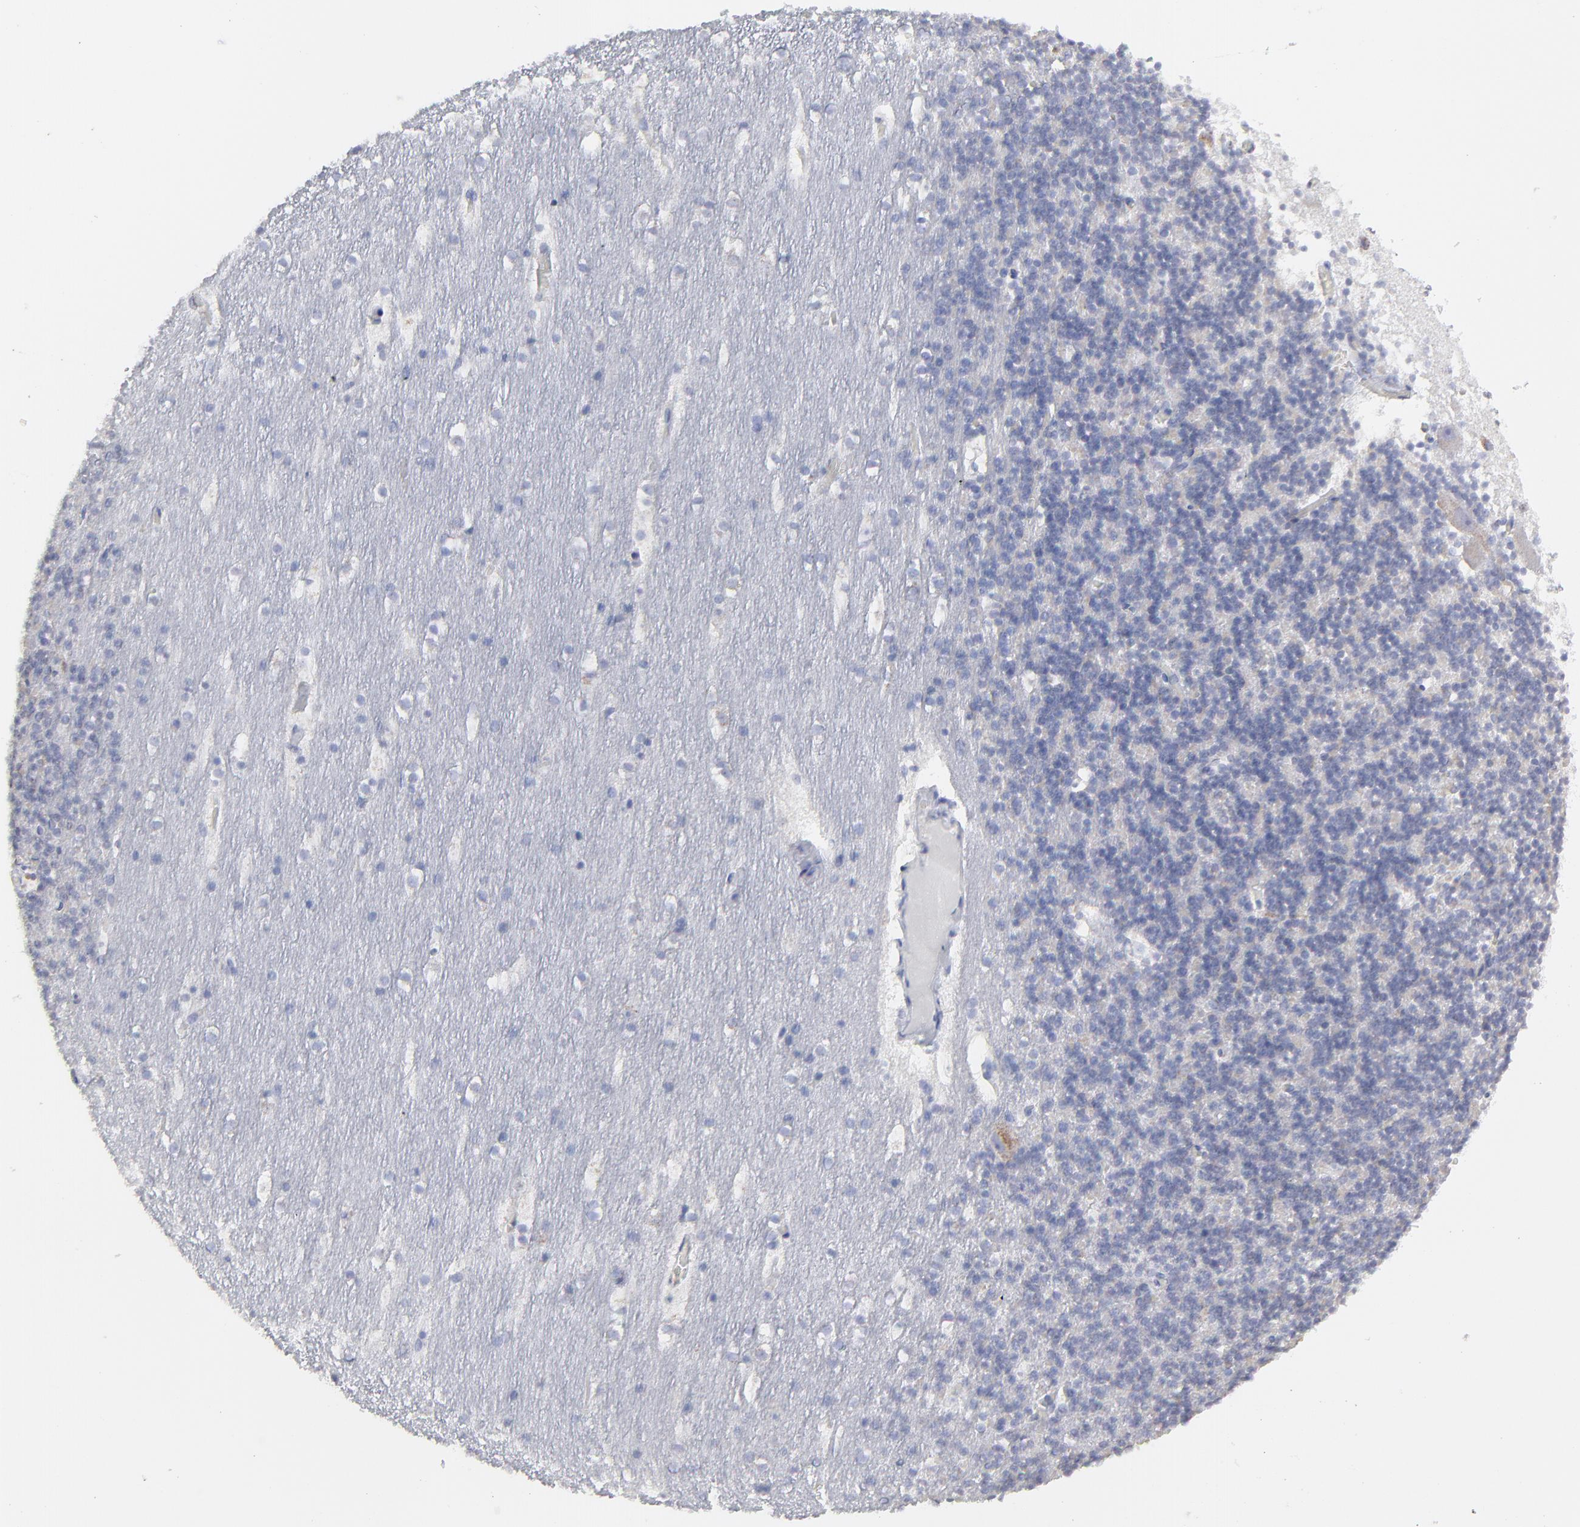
{"staining": {"intensity": "negative", "quantity": "none", "location": "none"}, "tissue": "cerebellum", "cell_type": "Cells in granular layer", "image_type": "normal", "snomed": [{"axis": "morphology", "description": "Normal tissue, NOS"}, {"axis": "topography", "description": "Cerebellum"}], "caption": "Immunohistochemistry histopathology image of normal human cerebellum stained for a protein (brown), which displays no staining in cells in granular layer. (DAB (3,3'-diaminobenzidine) IHC visualized using brightfield microscopy, high magnification).", "gene": "NCAPH", "patient": {"sex": "male", "age": 45}}